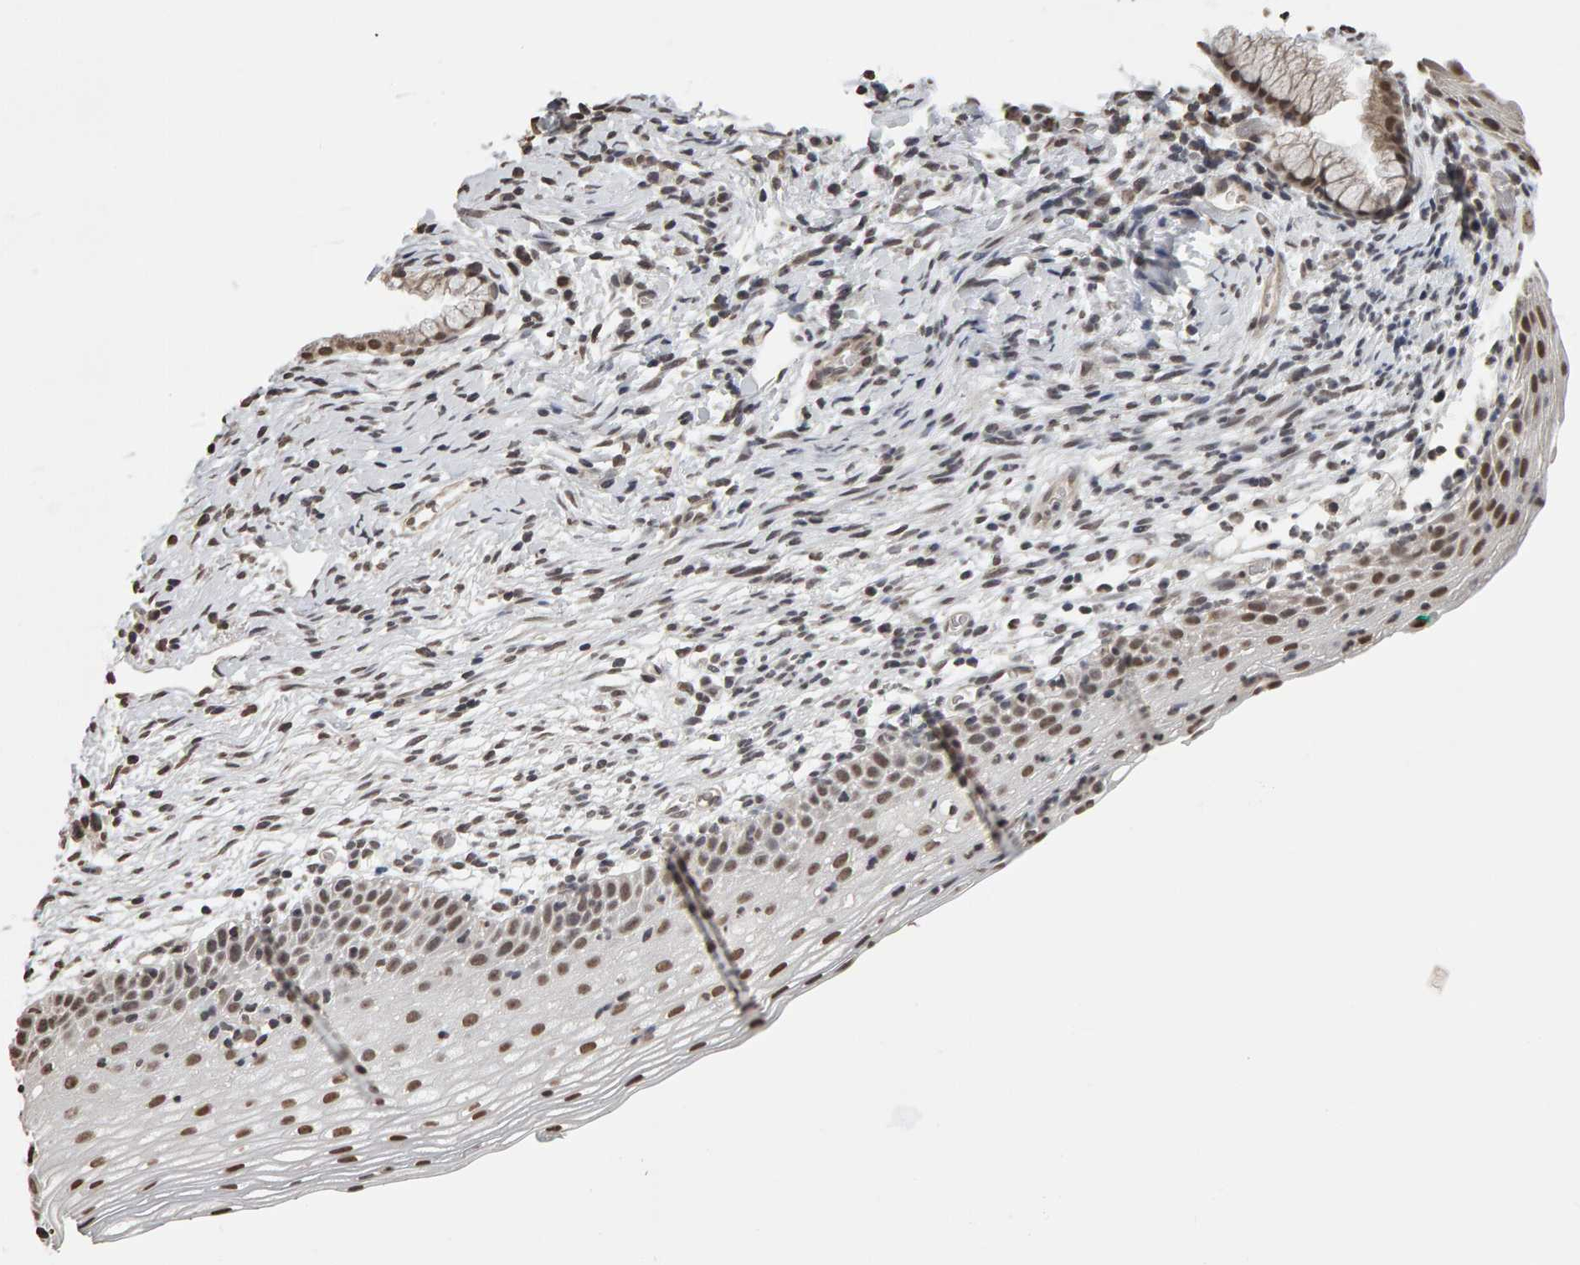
{"staining": {"intensity": "moderate", "quantity": ">75%", "location": "nuclear"}, "tissue": "cervix", "cell_type": "Glandular cells", "image_type": "normal", "snomed": [{"axis": "morphology", "description": "Normal tissue, NOS"}, {"axis": "topography", "description": "Cervix"}], "caption": "An image of cervix stained for a protein demonstrates moderate nuclear brown staining in glandular cells.", "gene": "AFF4", "patient": {"sex": "female", "age": 72}}